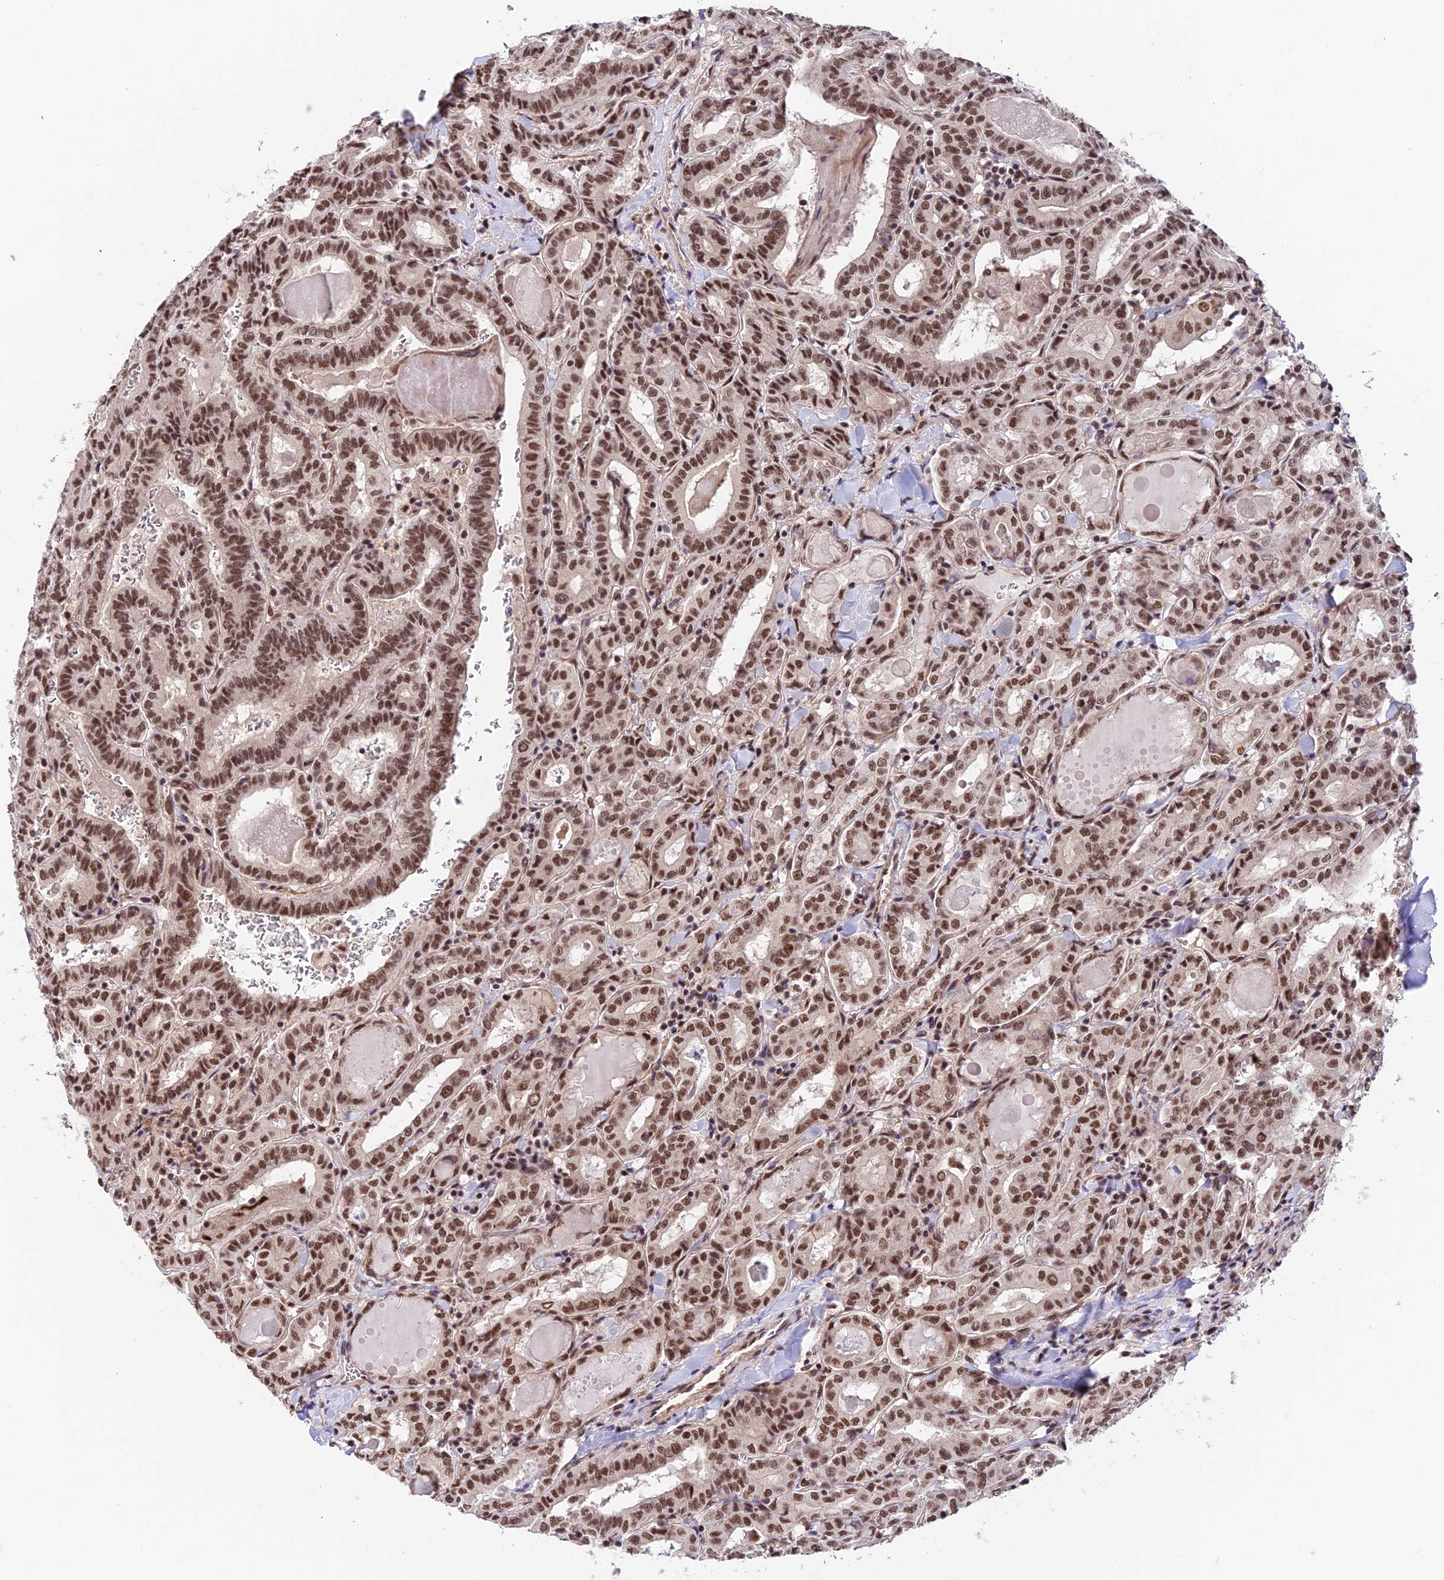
{"staining": {"intensity": "moderate", "quantity": ">75%", "location": "nuclear"}, "tissue": "thyroid cancer", "cell_type": "Tumor cells", "image_type": "cancer", "snomed": [{"axis": "morphology", "description": "Papillary adenocarcinoma, NOS"}, {"axis": "topography", "description": "Thyroid gland"}], "caption": "Tumor cells exhibit medium levels of moderate nuclear positivity in about >75% of cells in human thyroid papillary adenocarcinoma. The staining was performed using DAB (3,3'-diaminobenzidine), with brown indicating positive protein expression. Nuclei are stained blue with hematoxylin.", "gene": "RBM42", "patient": {"sex": "female", "age": 72}}